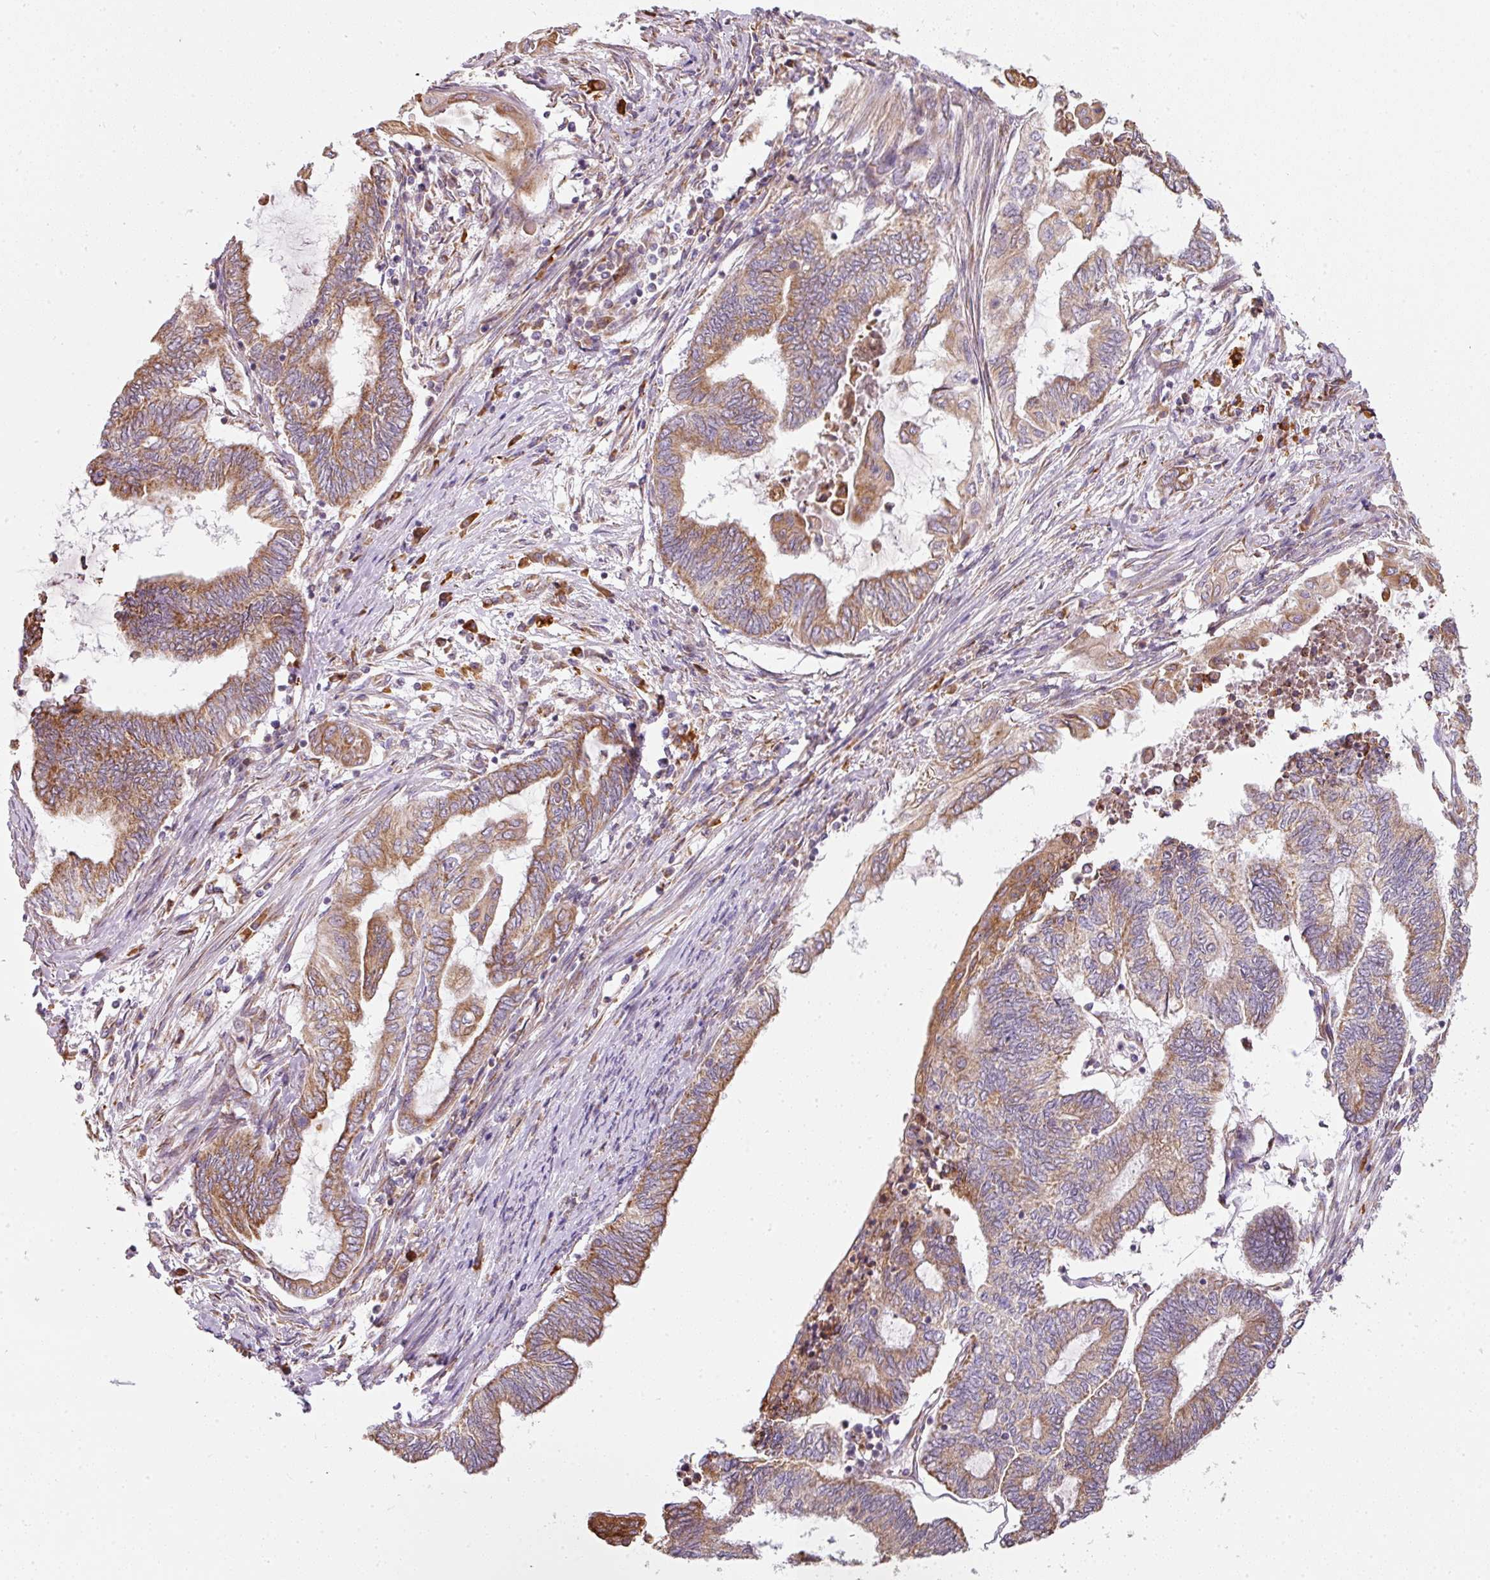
{"staining": {"intensity": "moderate", "quantity": ">75%", "location": "cytoplasmic/membranous"}, "tissue": "endometrial cancer", "cell_type": "Tumor cells", "image_type": "cancer", "snomed": [{"axis": "morphology", "description": "Adenocarcinoma, NOS"}, {"axis": "topography", "description": "Uterus"}, {"axis": "topography", "description": "Endometrium"}], "caption": "Endometrial cancer (adenocarcinoma) tissue exhibits moderate cytoplasmic/membranous expression in about >75% of tumor cells", "gene": "MORN4", "patient": {"sex": "female", "age": 70}}